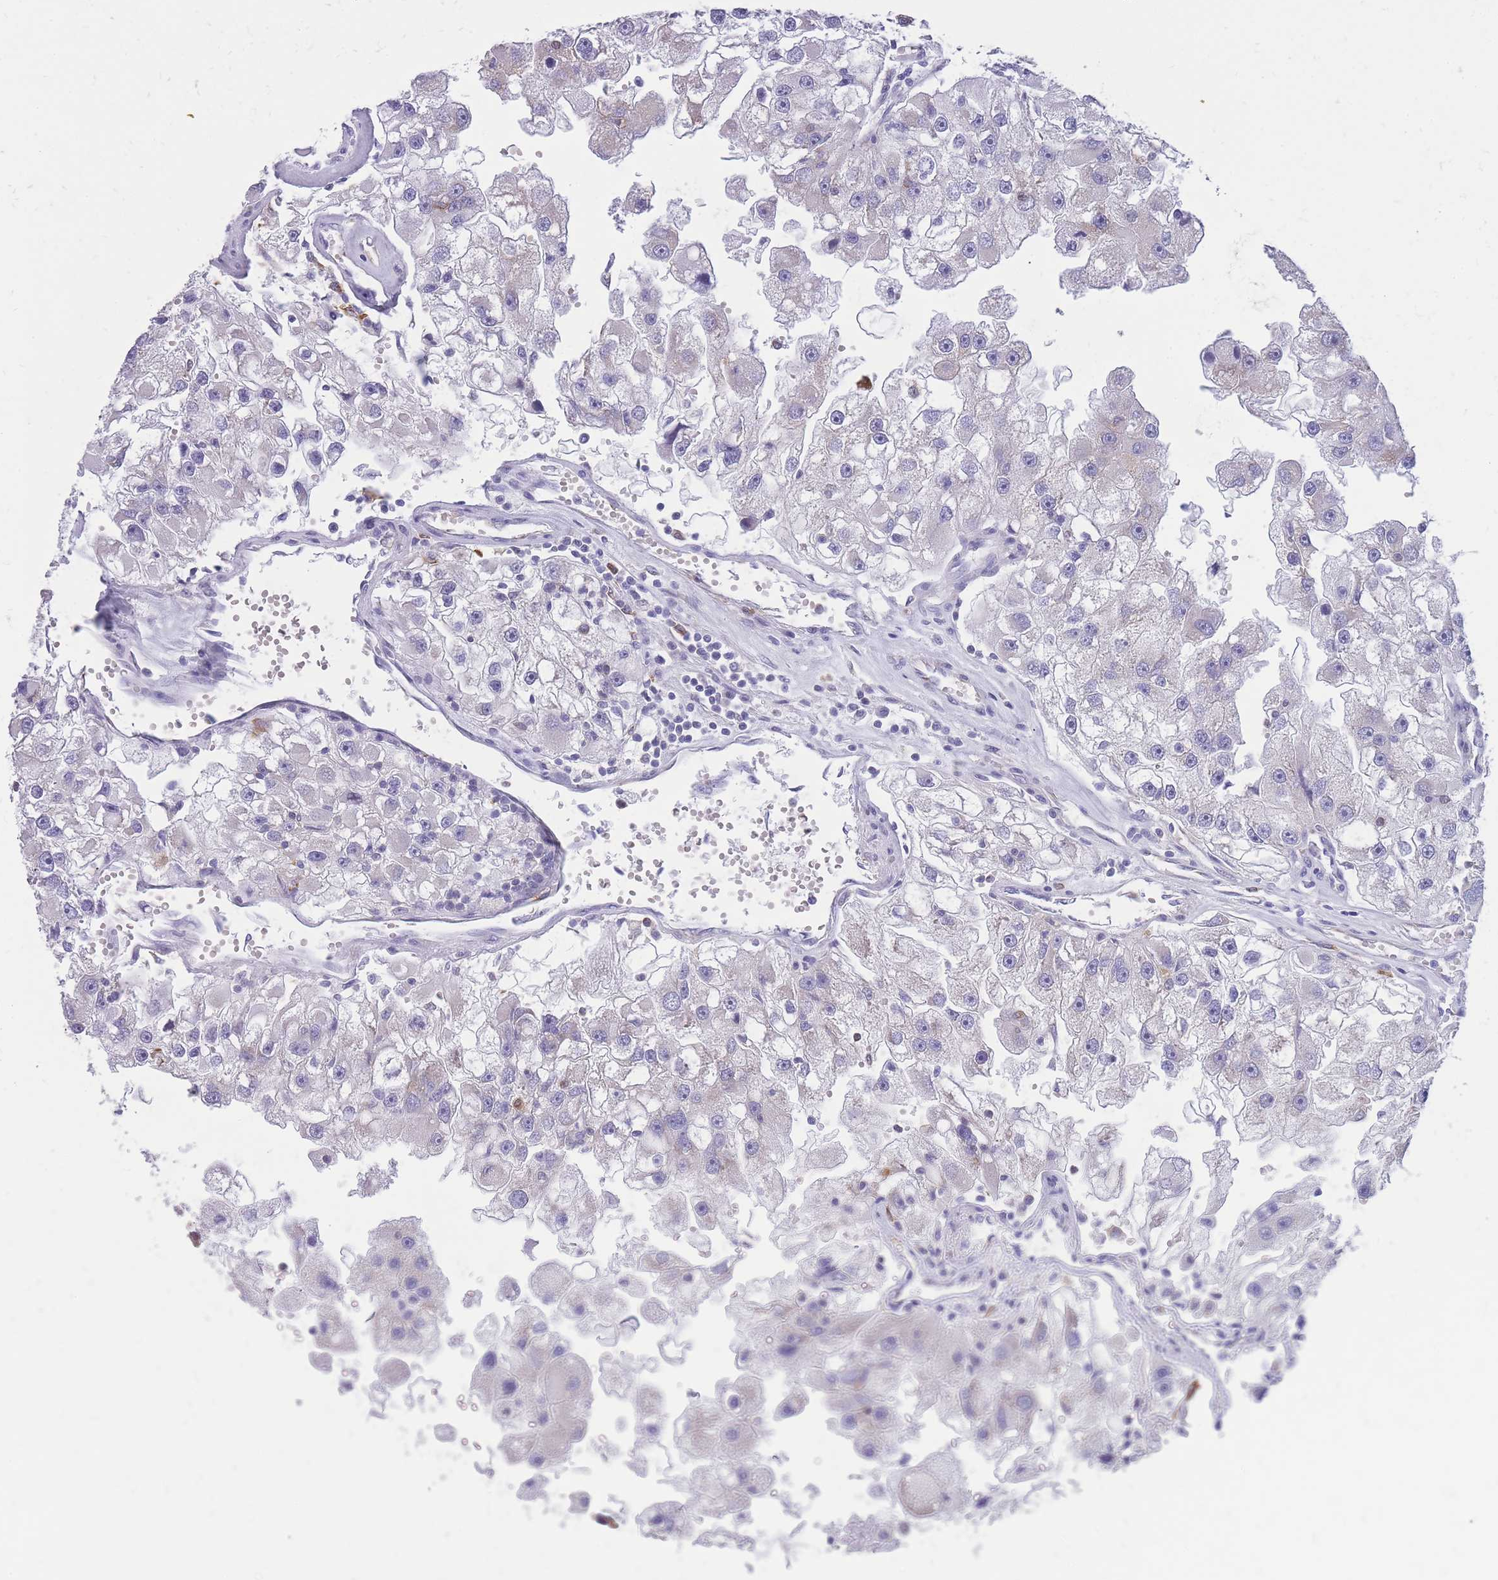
{"staining": {"intensity": "negative", "quantity": "none", "location": "none"}, "tissue": "renal cancer", "cell_type": "Tumor cells", "image_type": "cancer", "snomed": [{"axis": "morphology", "description": "Adenocarcinoma, NOS"}, {"axis": "topography", "description": "Kidney"}], "caption": "Tumor cells are negative for brown protein staining in adenocarcinoma (renal).", "gene": "ZNF662", "patient": {"sex": "male", "age": 63}}